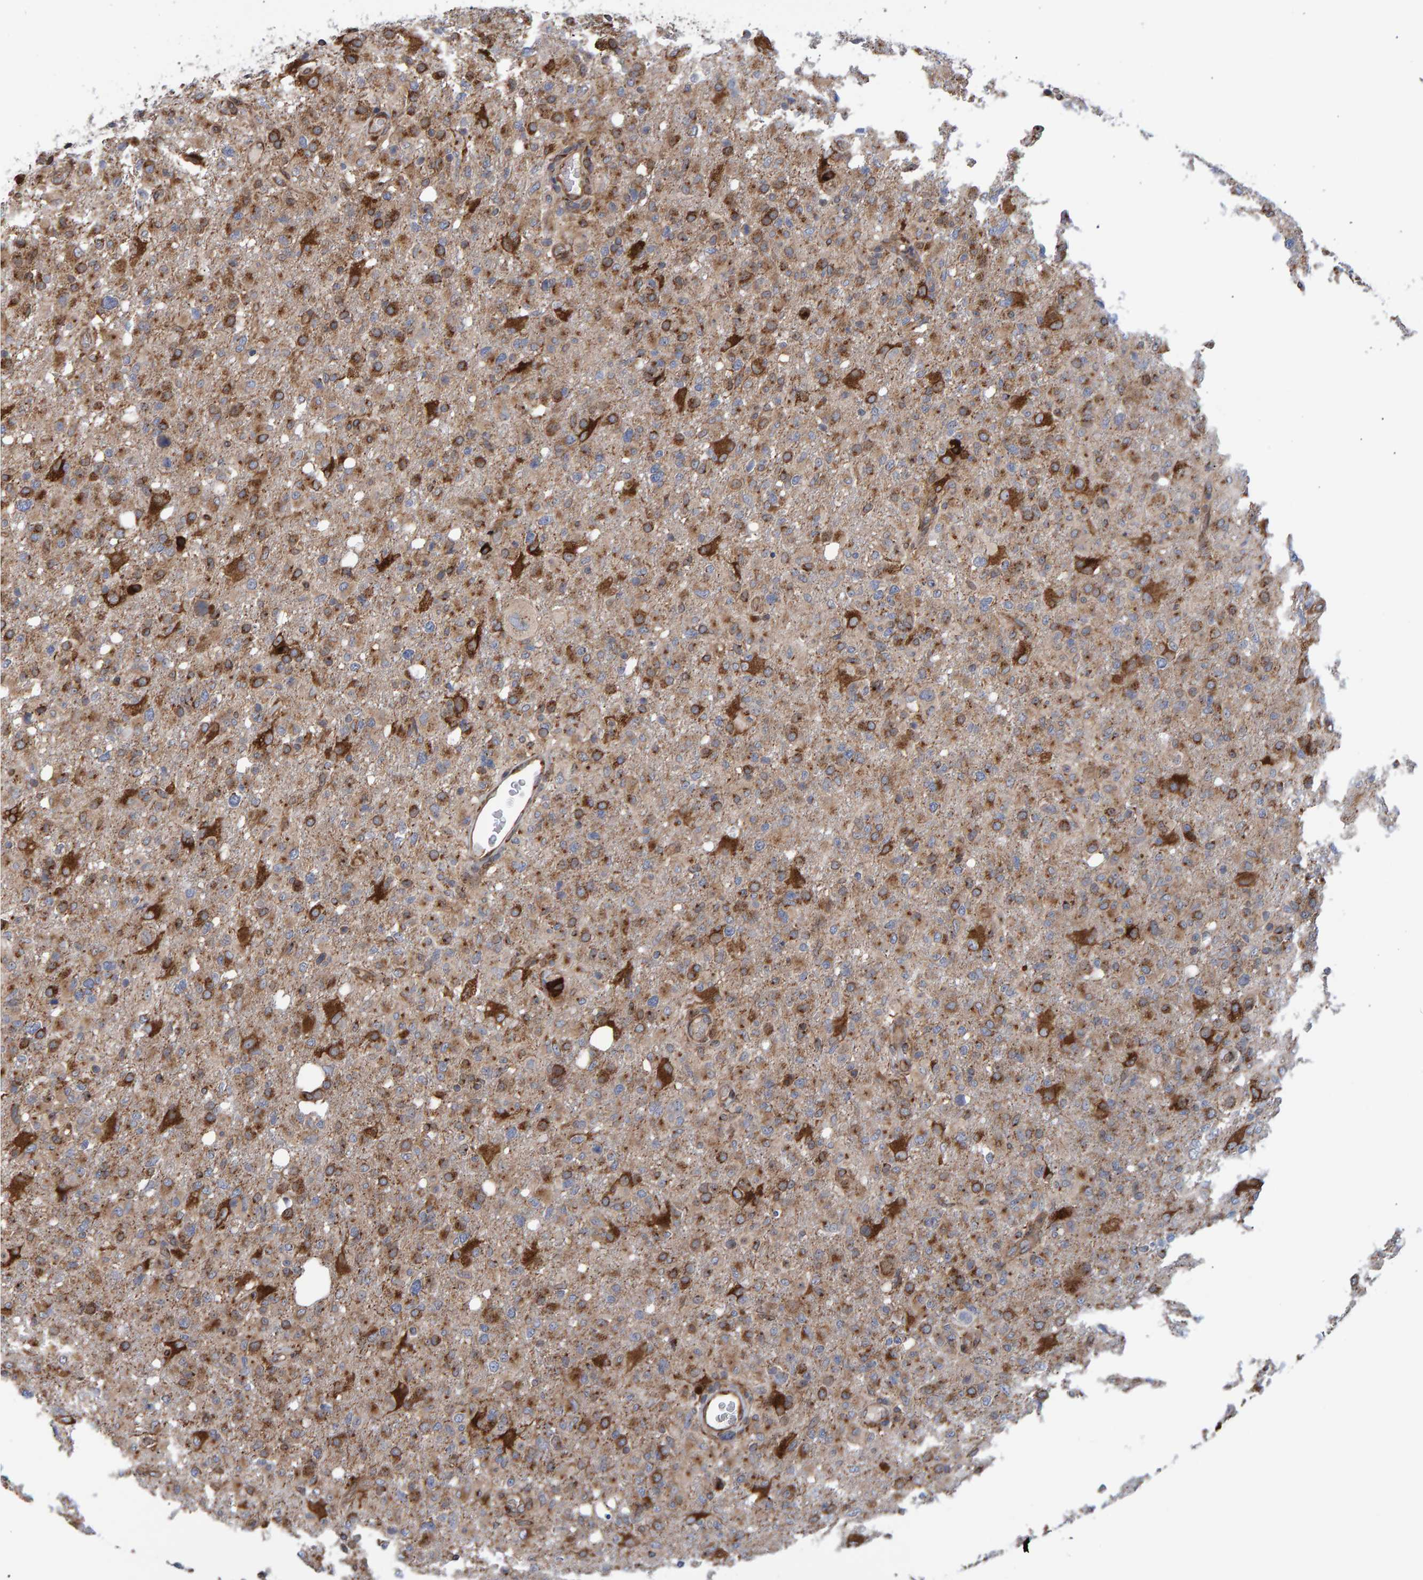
{"staining": {"intensity": "moderate", "quantity": "25%-75%", "location": "cytoplasmic/membranous"}, "tissue": "glioma", "cell_type": "Tumor cells", "image_type": "cancer", "snomed": [{"axis": "morphology", "description": "Glioma, malignant, High grade"}, {"axis": "topography", "description": "Brain"}], "caption": "Protein analysis of malignant glioma (high-grade) tissue shows moderate cytoplasmic/membranous expression in approximately 25%-75% of tumor cells. The protein of interest is shown in brown color, while the nuclei are stained blue.", "gene": "FAM117A", "patient": {"sex": "female", "age": 57}}